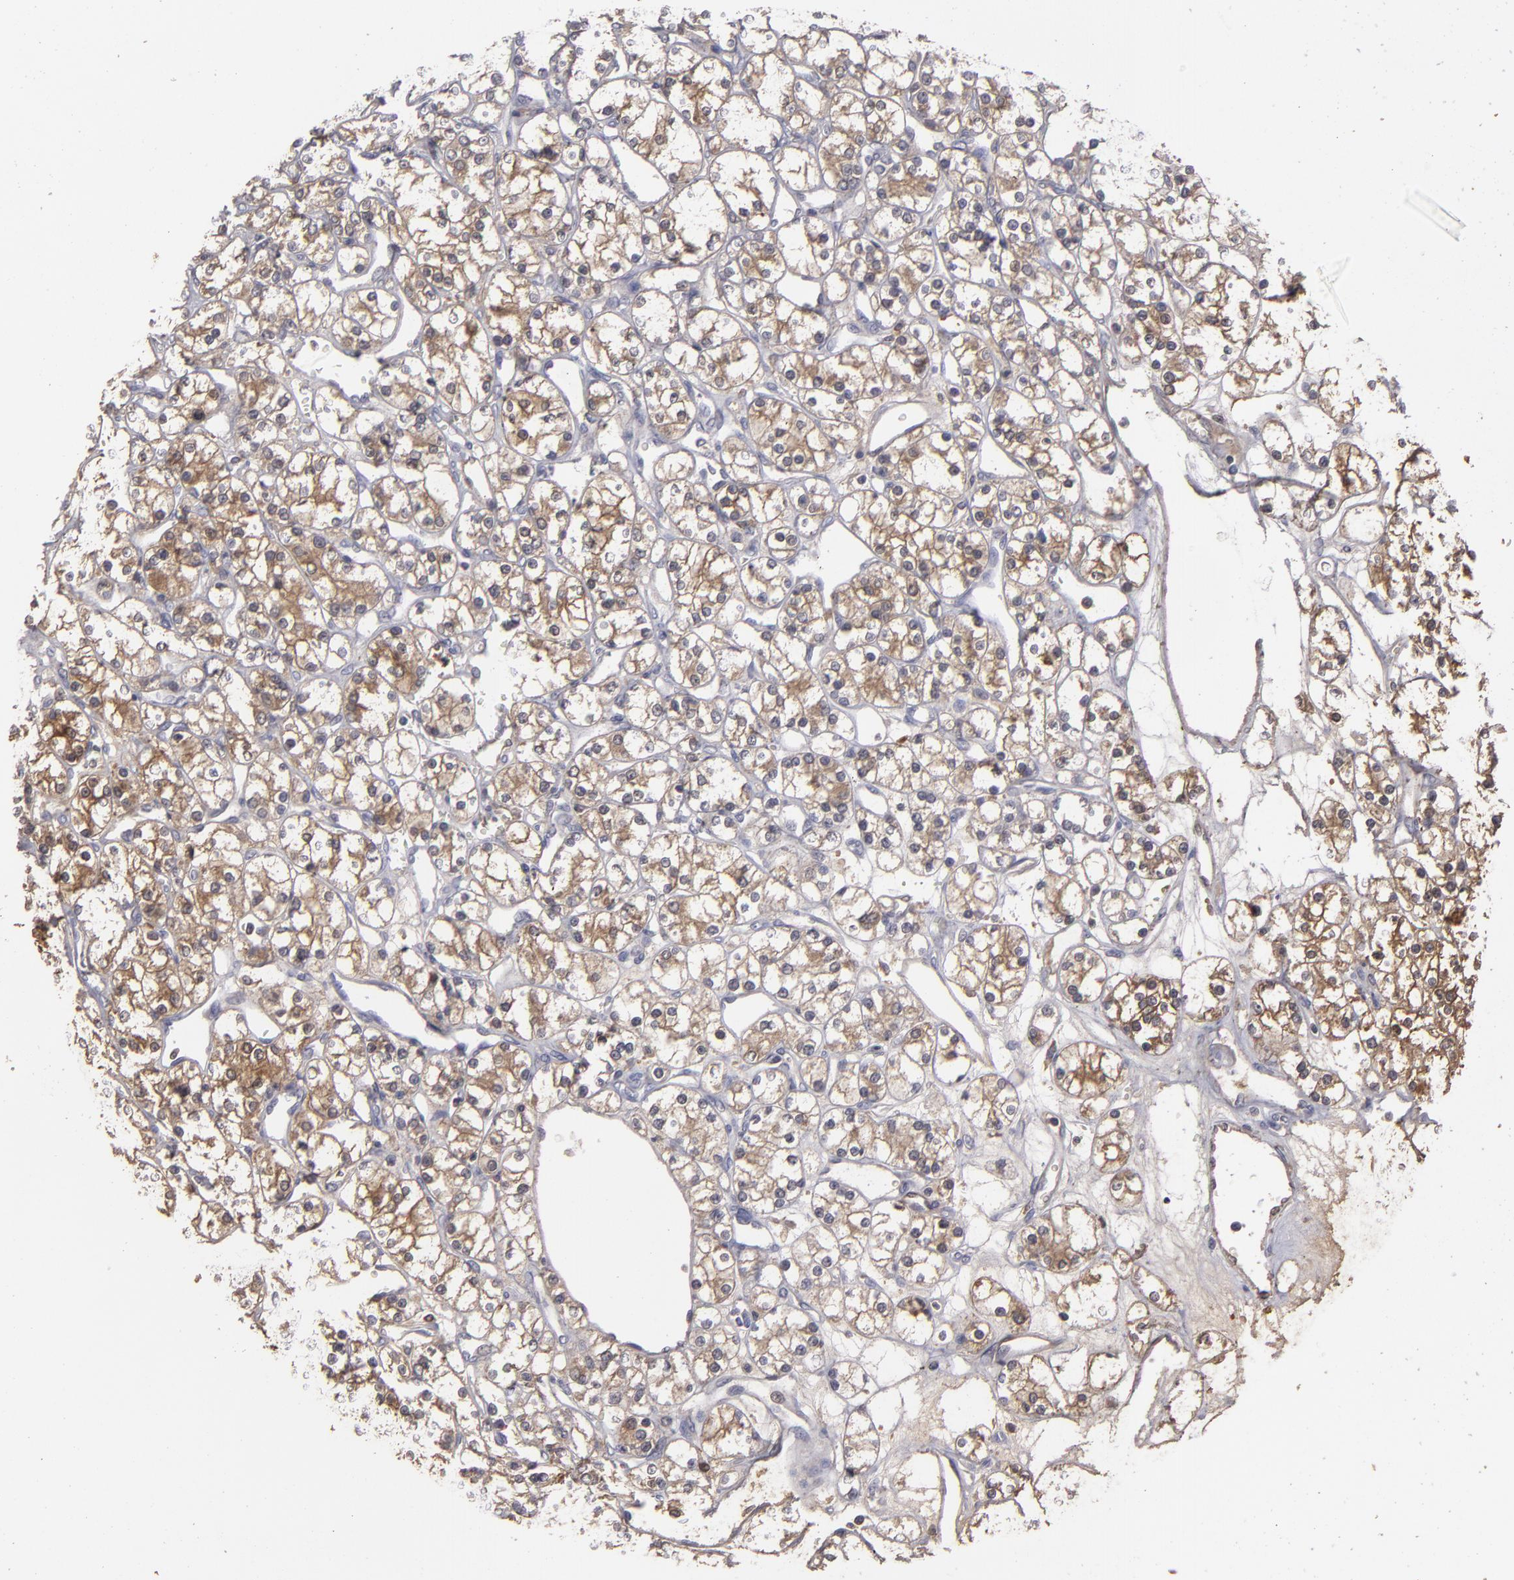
{"staining": {"intensity": "moderate", "quantity": ">75%", "location": "cytoplasmic/membranous"}, "tissue": "renal cancer", "cell_type": "Tumor cells", "image_type": "cancer", "snomed": [{"axis": "morphology", "description": "Adenocarcinoma, NOS"}, {"axis": "topography", "description": "Kidney"}], "caption": "The micrograph demonstrates a brown stain indicating the presence of a protein in the cytoplasmic/membranous of tumor cells in renal cancer (adenocarcinoma).", "gene": "SEMA3G", "patient": {"sex": "female", "age": 62}}